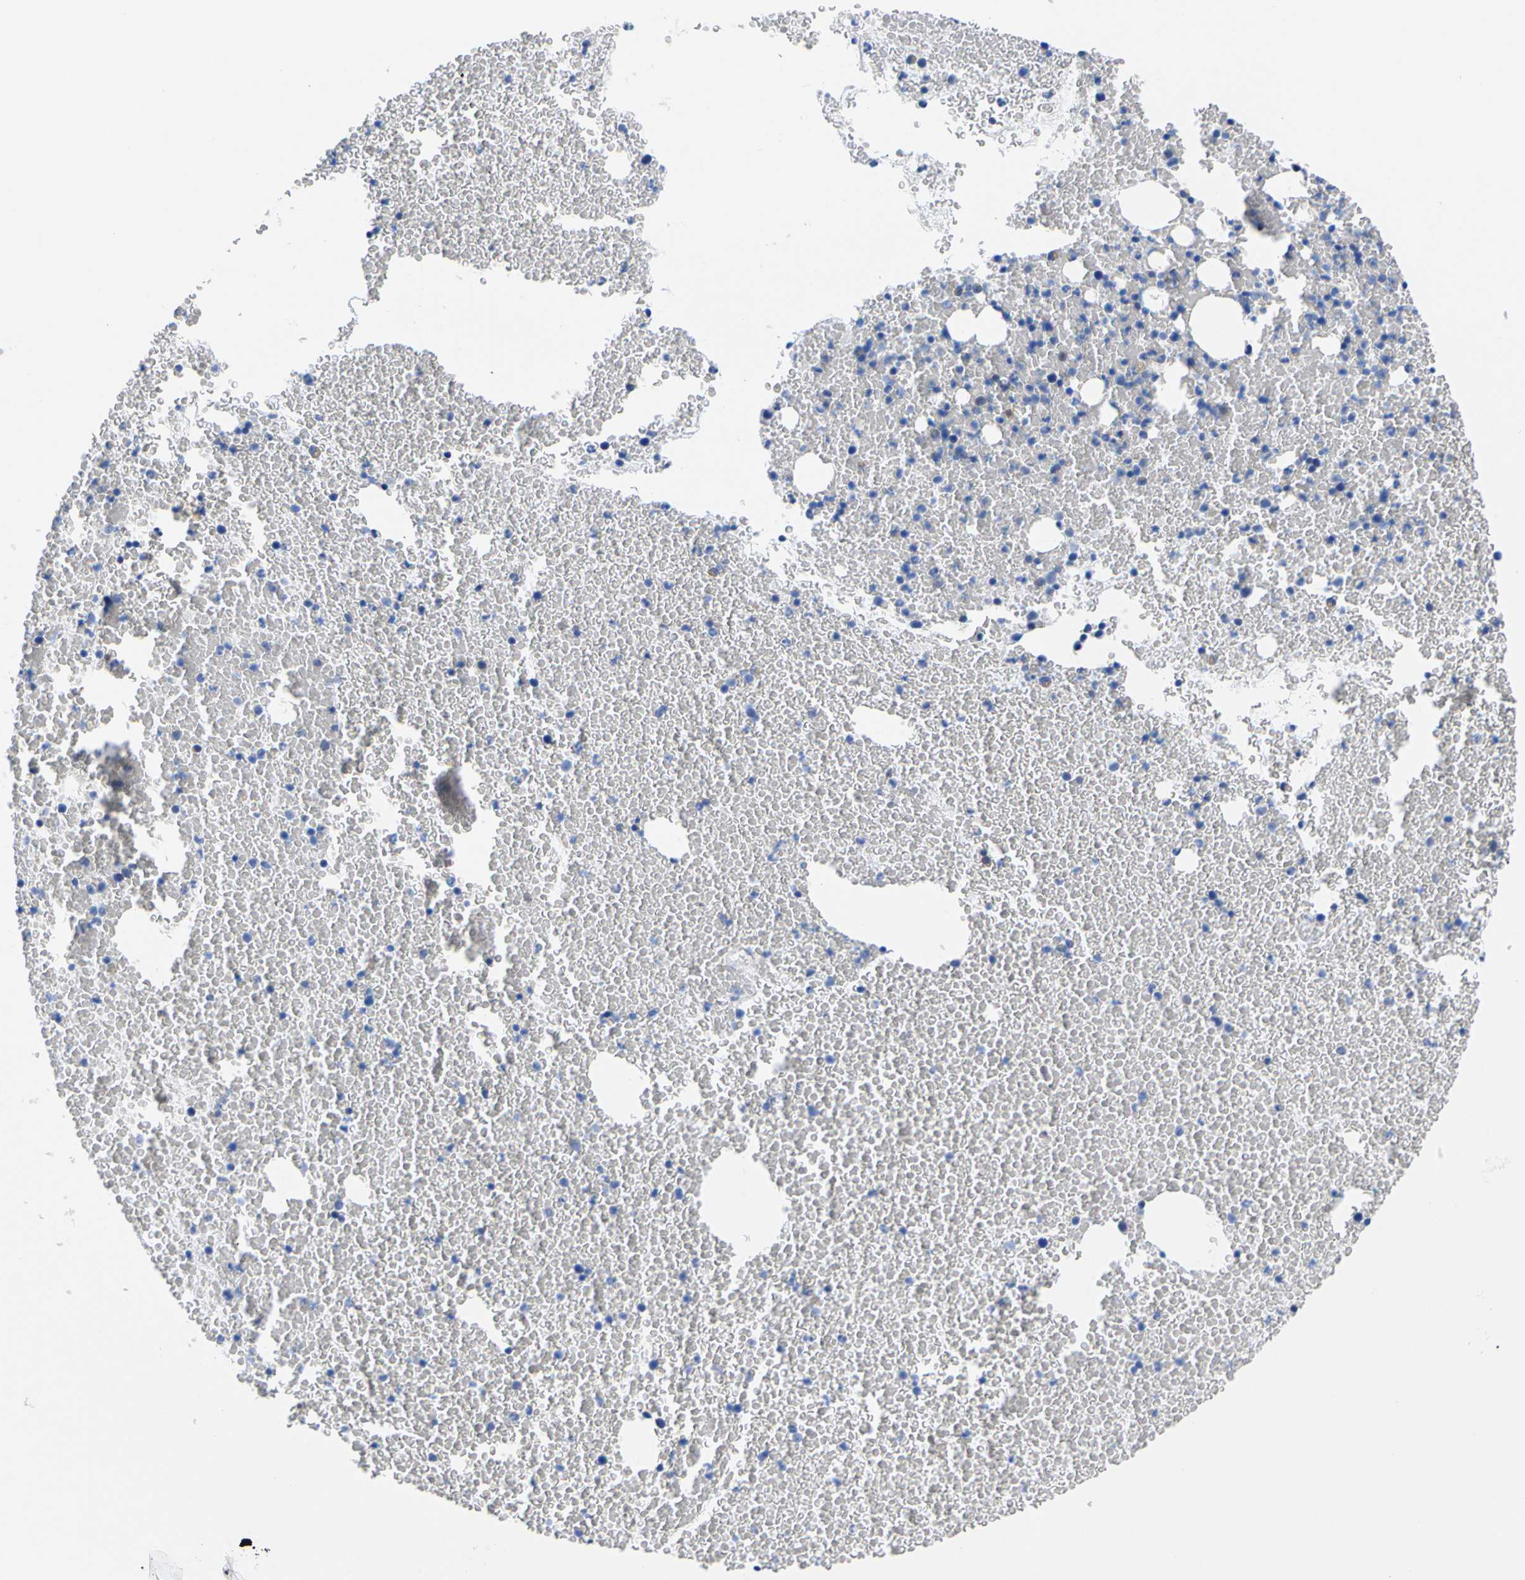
{"staining": {"intensity": "negative", "quantity": "none", "location": "none"}, "tissue": "bone marrow", "cell_type": "Hematopoietic cells", "image_type": "normal", "snomed": [{"axis": "morphology", "description": "Normal tissue, NOS"}, {"axis": "morphology", "description": "Inflammation, NOS"}, {"axis": "topography", "description": "Bone marrow"}], "caption": "Immunohistochemistry of unremarkable bone marrow displays no positivity in hematopoietic cells. (DAB (3,3'-diaminobenzidine) immunohistochemistry with hematoxylin counter stain).", "gene": "PEBP1", "patient": {"sex": "male", "age": 47}}